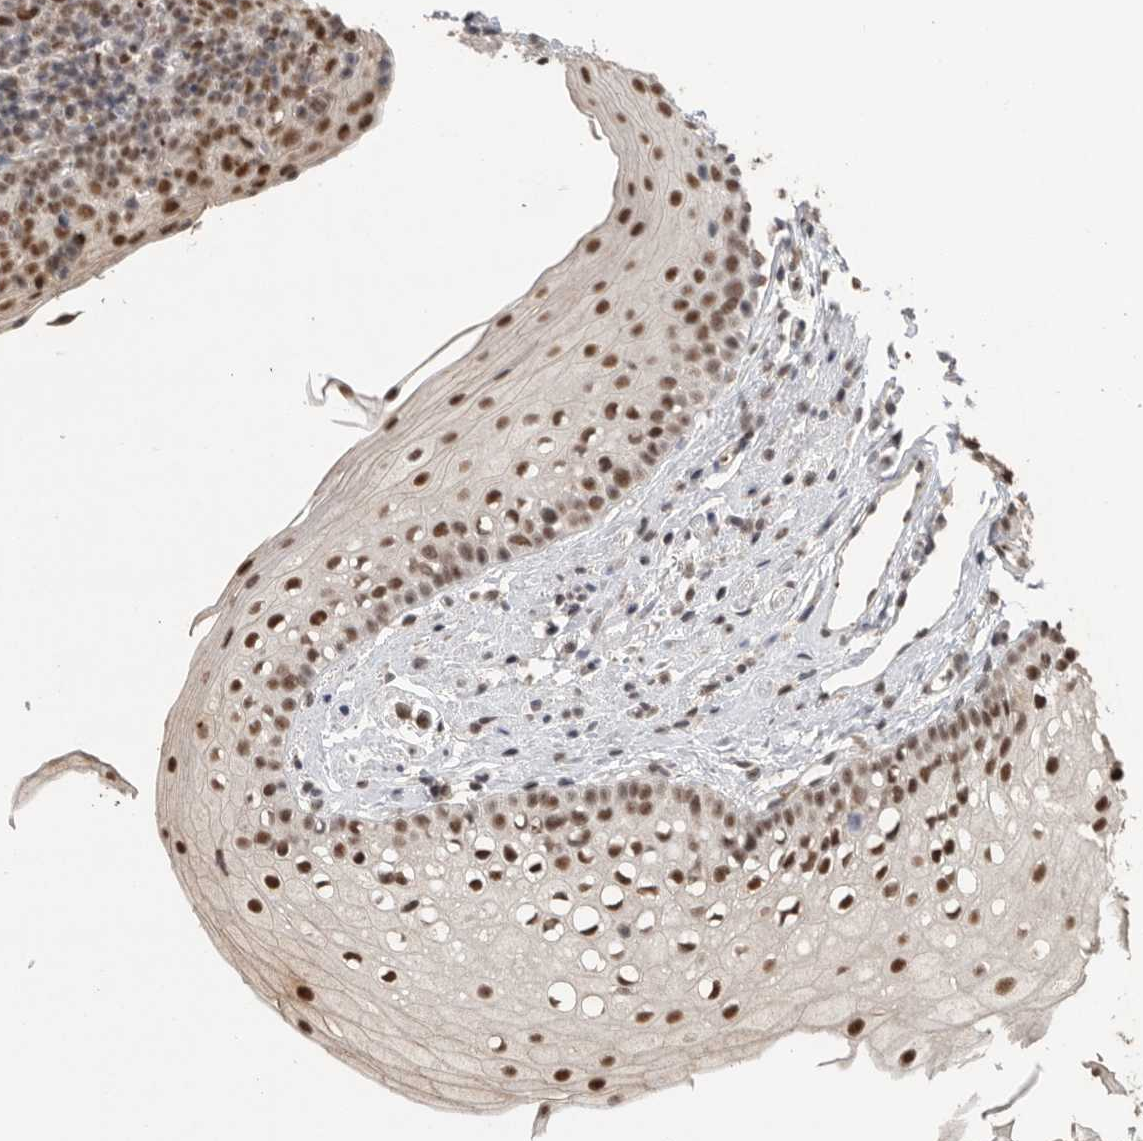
{"staining": {"intensity": "moderate", "quantity": ">75%", "location": "nuclear"}, "tissue": "oral mucosa", "cell_type": "Squamous epithelial cells", "image_type": "normal", "snomed": [{"axis": "morphology", "description": "Normal tissue, NOS"}, {"axis": "topography", "description": "Oral tissue"}], "caption": "High-magnification brightfield microscopy of unremarkable oral mucosa stained with DAB (brown) and counterstained with hematoxylin (blue). squamous epithelial cells exhibit moderate nuclear staining is seen in about>75% of cells. The staining is performed using DAB brown chromogen to label protein expression. The nuclei are counter-stained blue using hematoxylin.", "gene": "PPP1R10", "patient": {"sex": "male", "age": 28}}